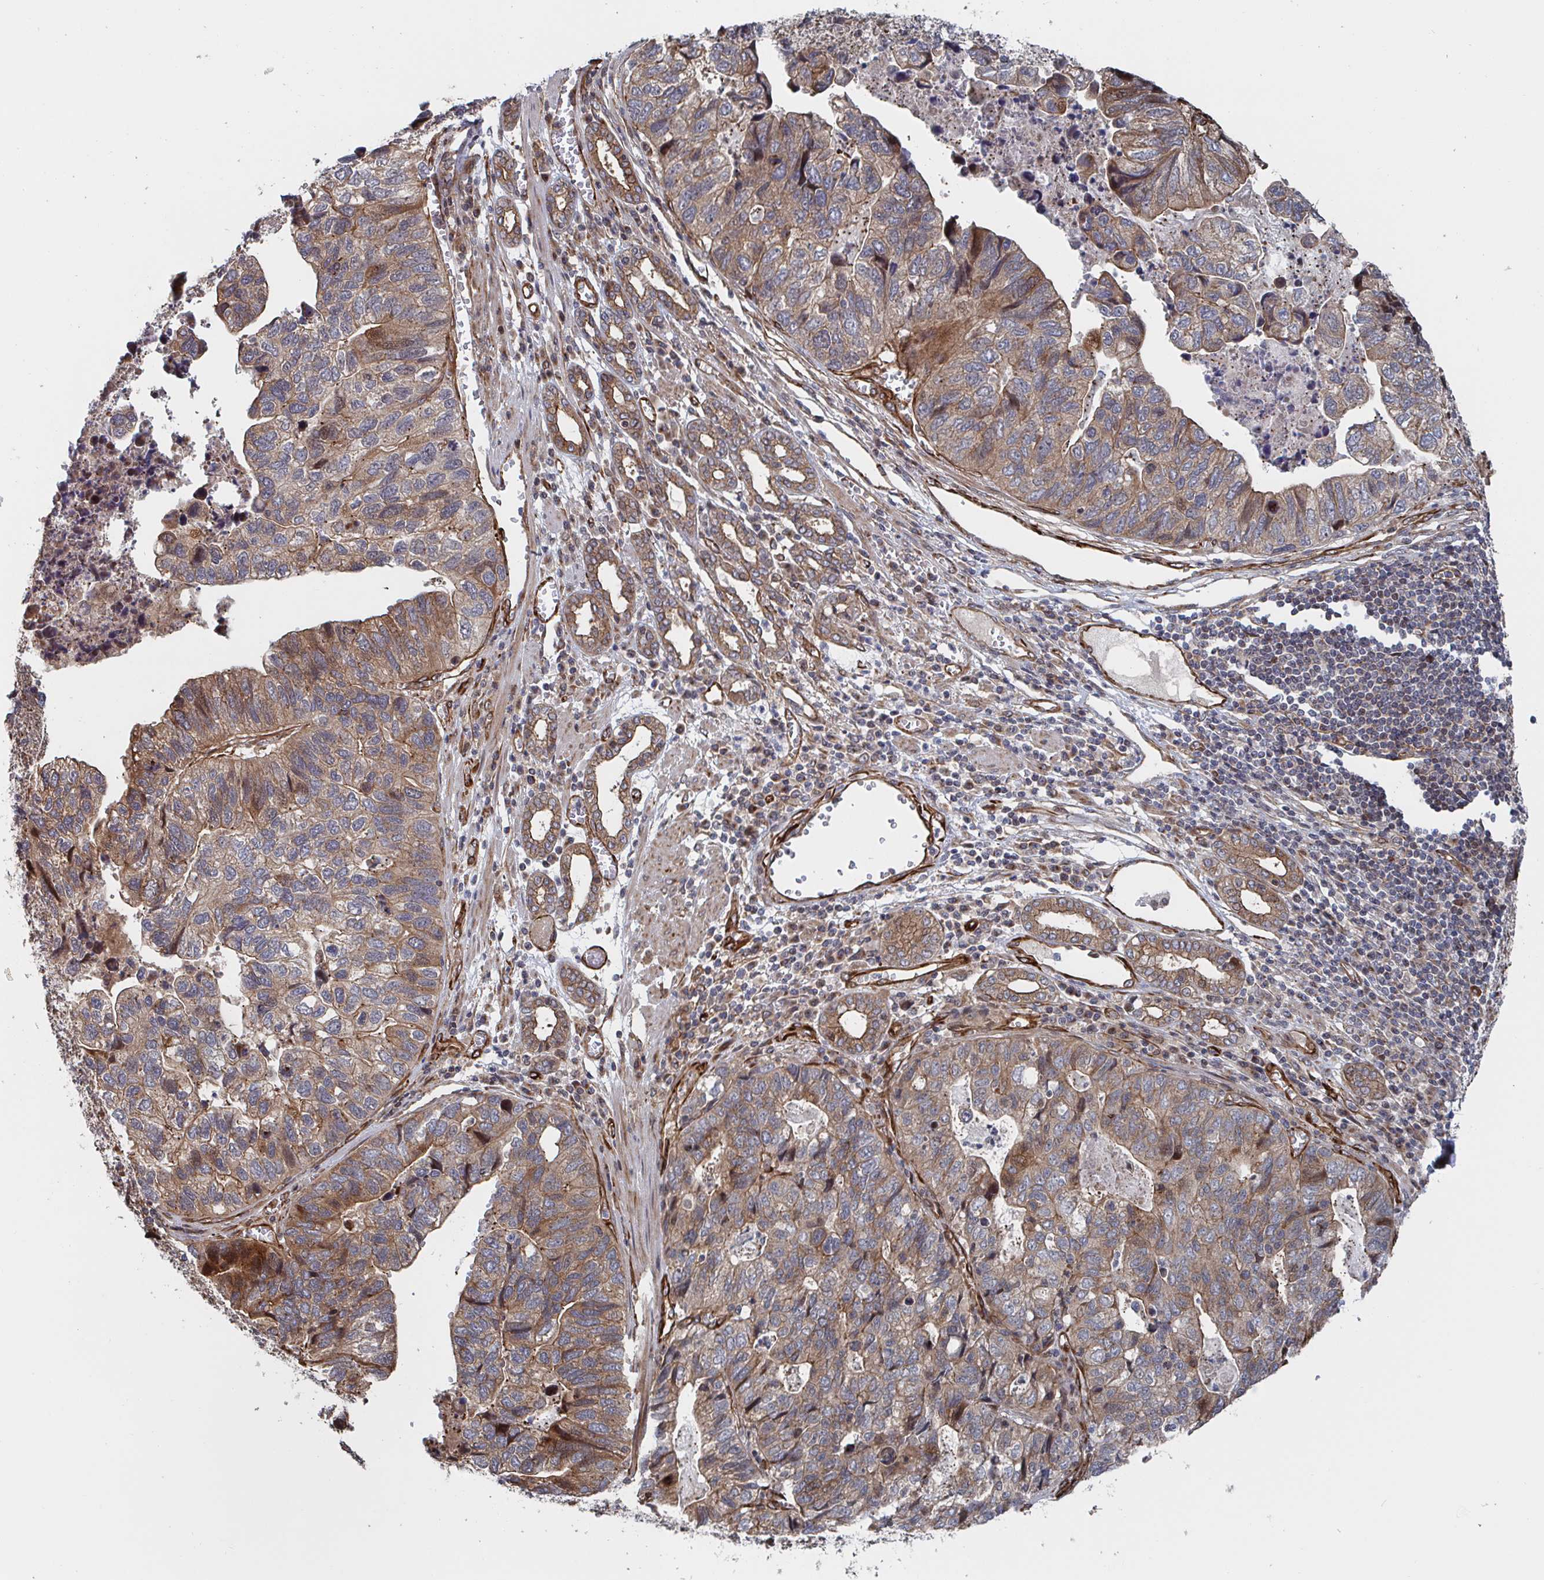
{"staining": {"intensity": "weak", "quantity": ">75%", "location": "cytoplasmic/membranous"}, "tissue": "stomach cancer", "cell_type": "Tumor cells", "image_type": "cancer", "snomed": [{"axis": "morphology", "description": "Adenocarcinoma, NOS"}, {"axis": "topography", "description": "Stomach, upper"}], "caption": "Immunohistochemistry of stomach adenocarcinoma exhibits low levels of weak cytoplasmic/membranous expression in about >75% of tumor cells.", "gene": "DVL3", "patient": {"sex": "female", "age": 67}}